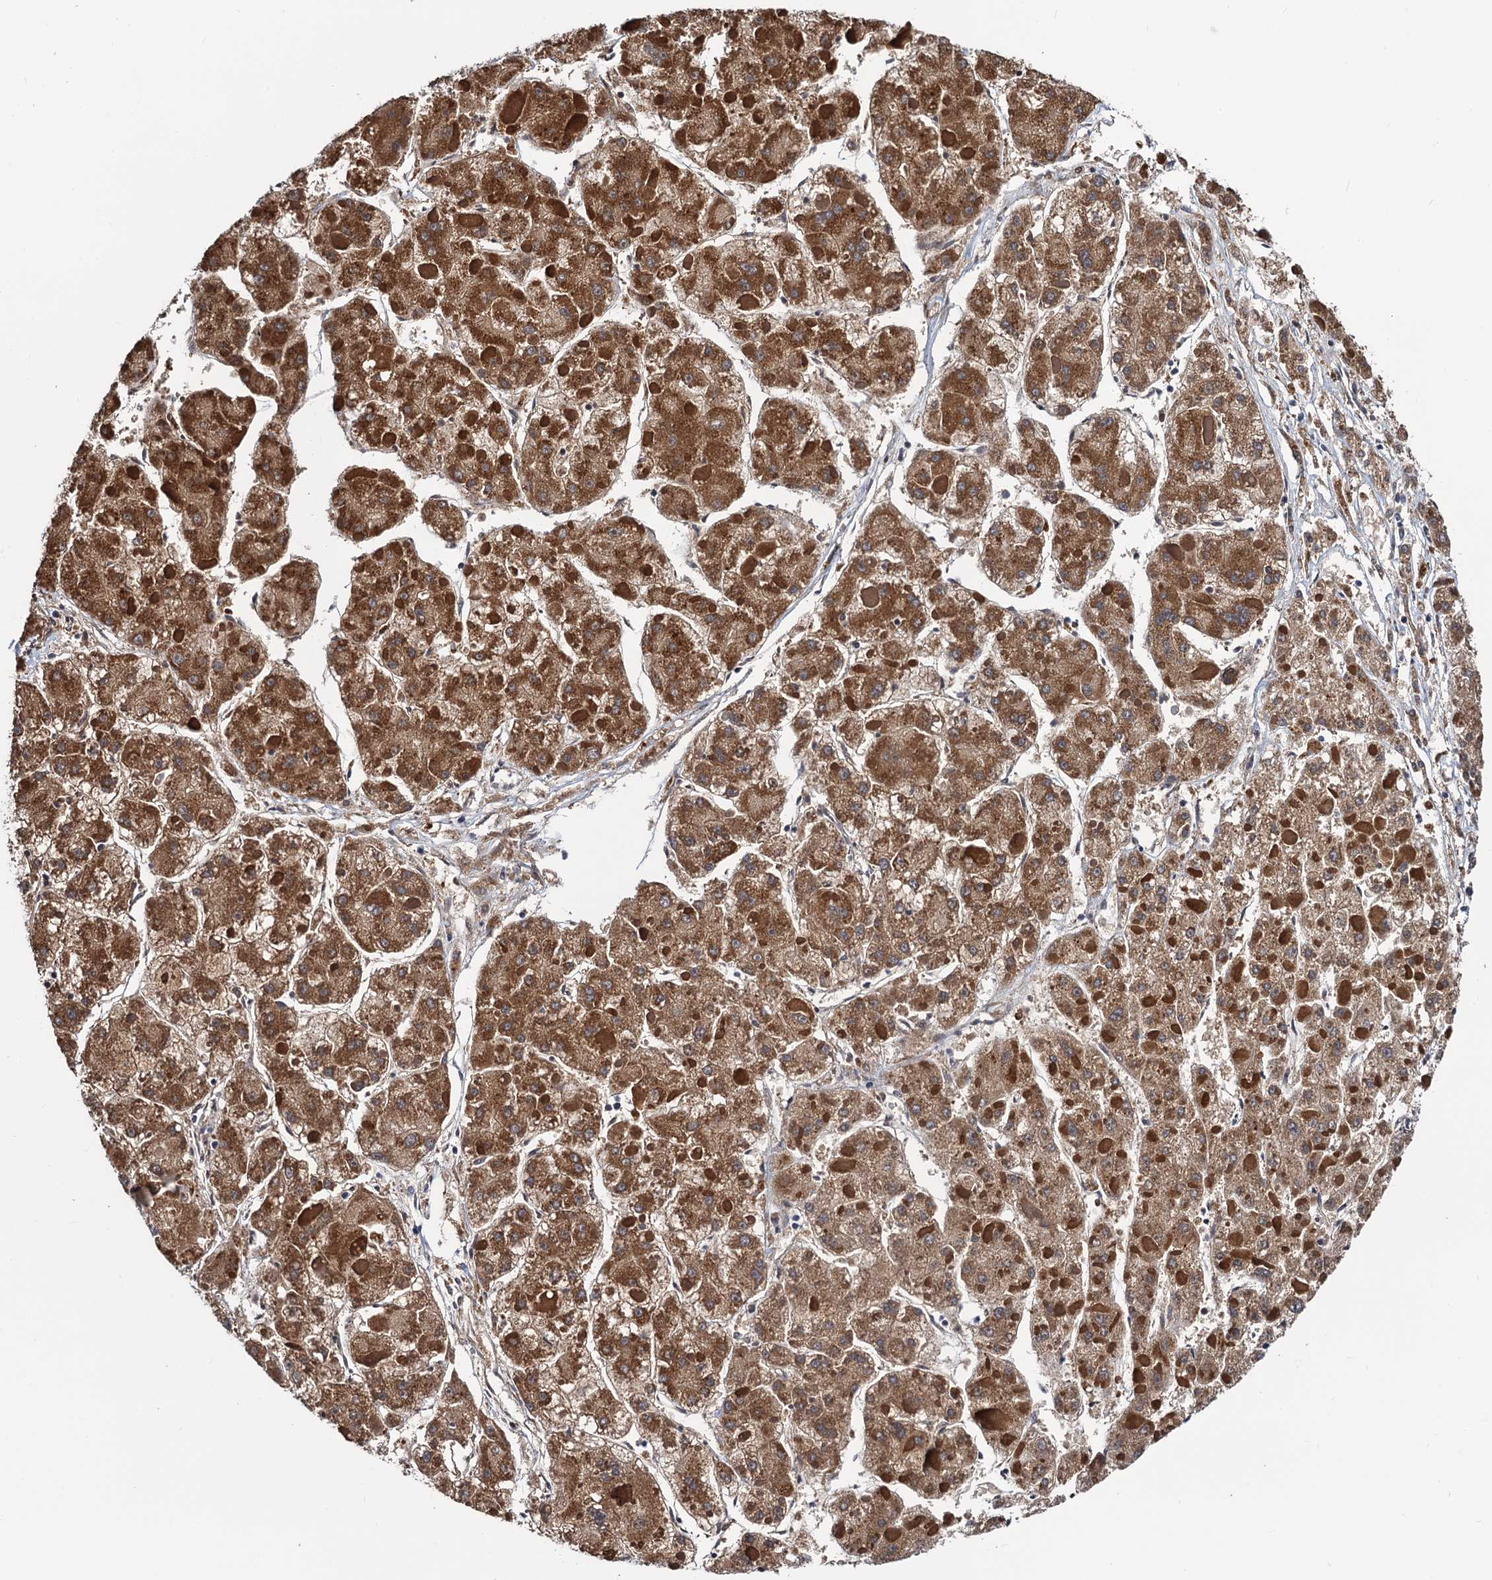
{"staining": {"intensity": "strong", "quantity": ">75%", "location": "cytoplasmic/membranous"}, "tissue": "liver cancer", "cell_type": "Tumor cells", "image_type": "cancer", "snomed": [{"axis": "morphology", "description": "Carcinoma, Hepatocellular, NOS"}, {"axis": "topography", "description": "Liver"}], "caption": "Protein staining by IHC displays strong cytoplasmic/membranous expression in about >75% of tumor cells in liver cancer. (DAB (3,3'-diaminobenzidine) = brown stain, brightfield microscopy at high magnification).", "gene": "FAM222A", "patient": {"sex": "female", "age": 73}}